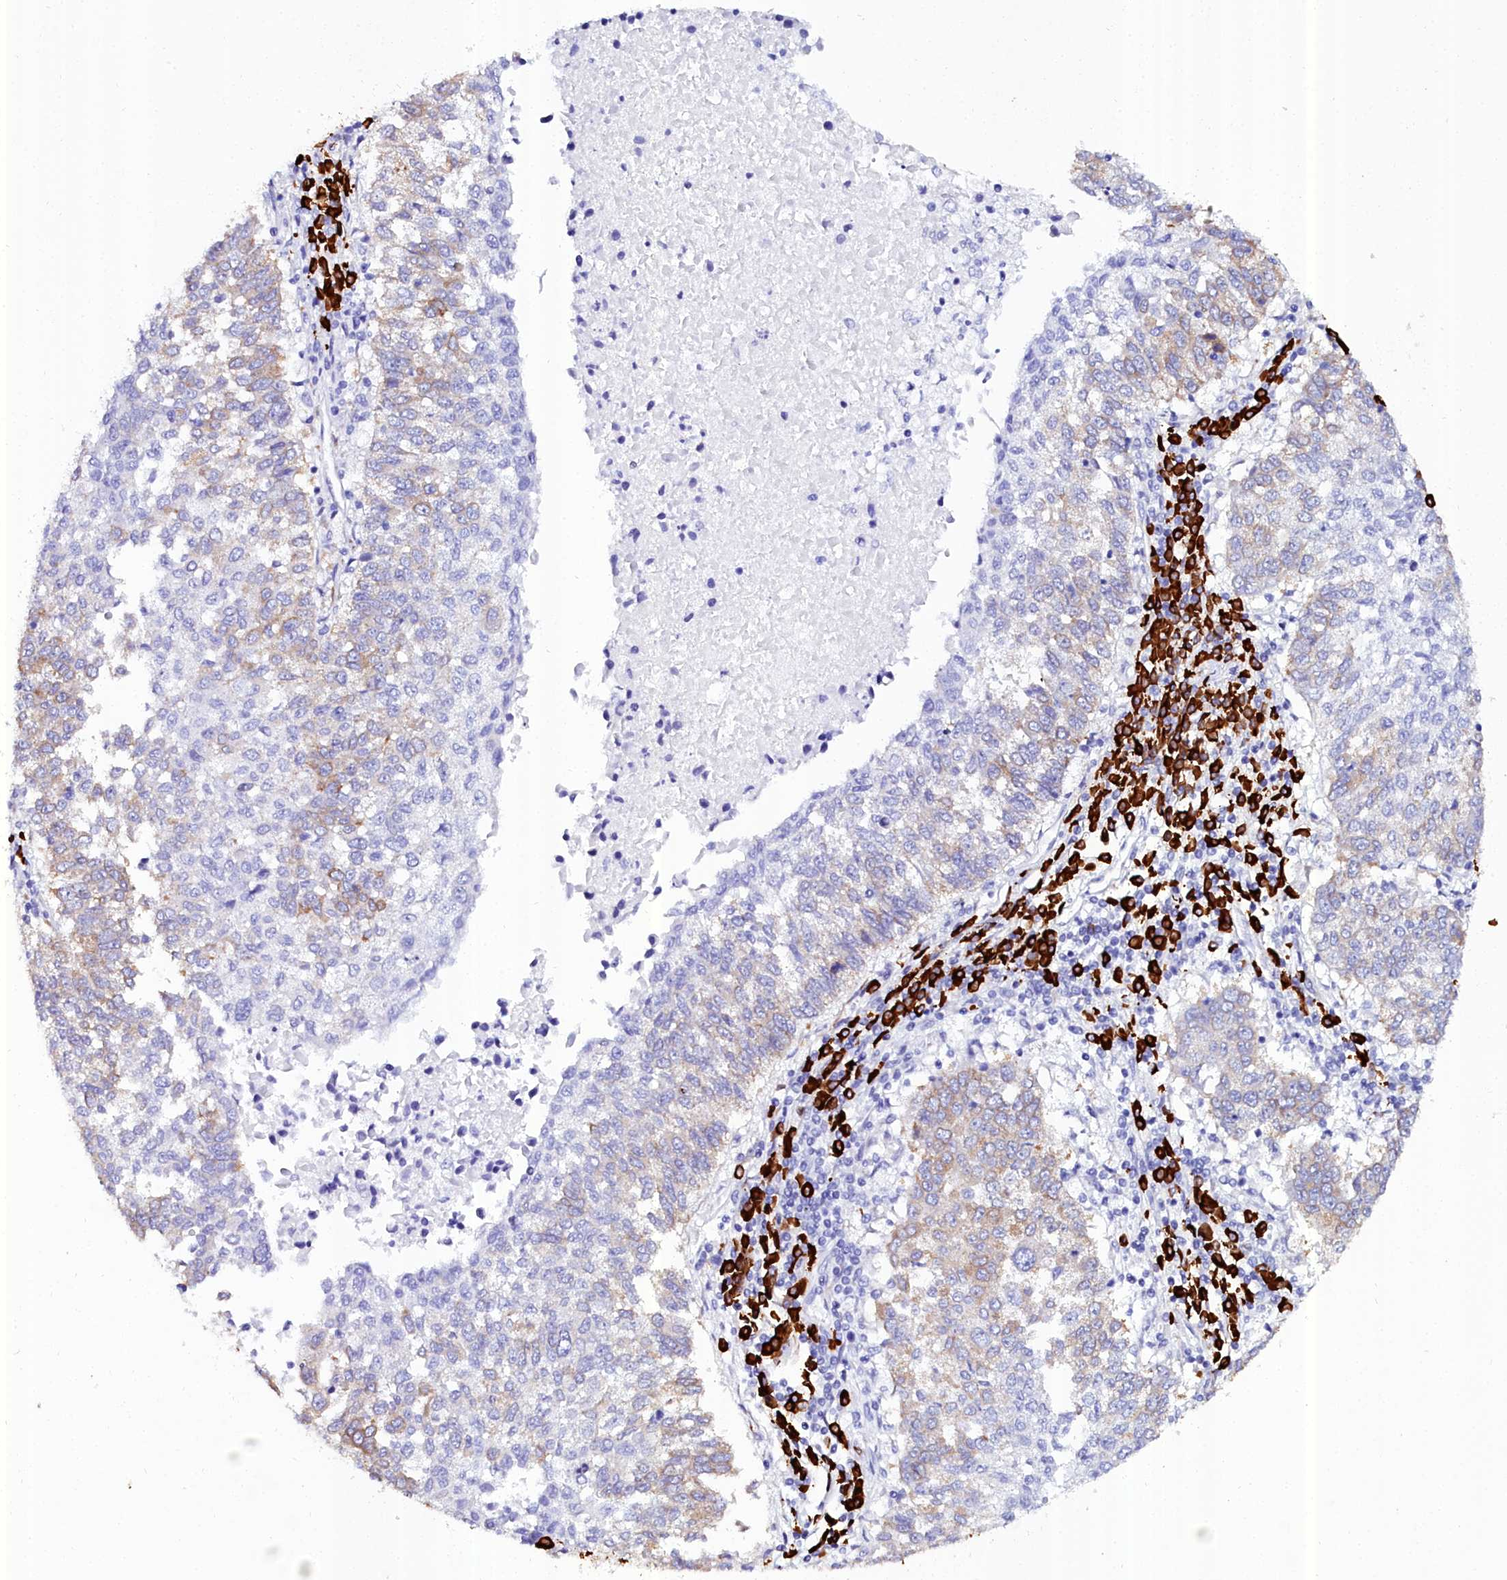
{"staining": {"intensity": "moderate", "quantity": "25%-75%", "location": "cytoplasmic/membranous"}, "tissue": "lung cancer", "cell_type": "Tumor cells", "image_type": "cancer", "snomed": [{"axis": "morphology", "description": "Squamous cell carcinoma, NOS"}, {"axis": "topography", "description": "Lung"}], "caption": "Human lung squamous cell carcinoma stained with a protein marker demonstrates moderate staining in tumor cells.", "gene": "TXNDC5", "patient": {"sex": "male", "age": 73}}